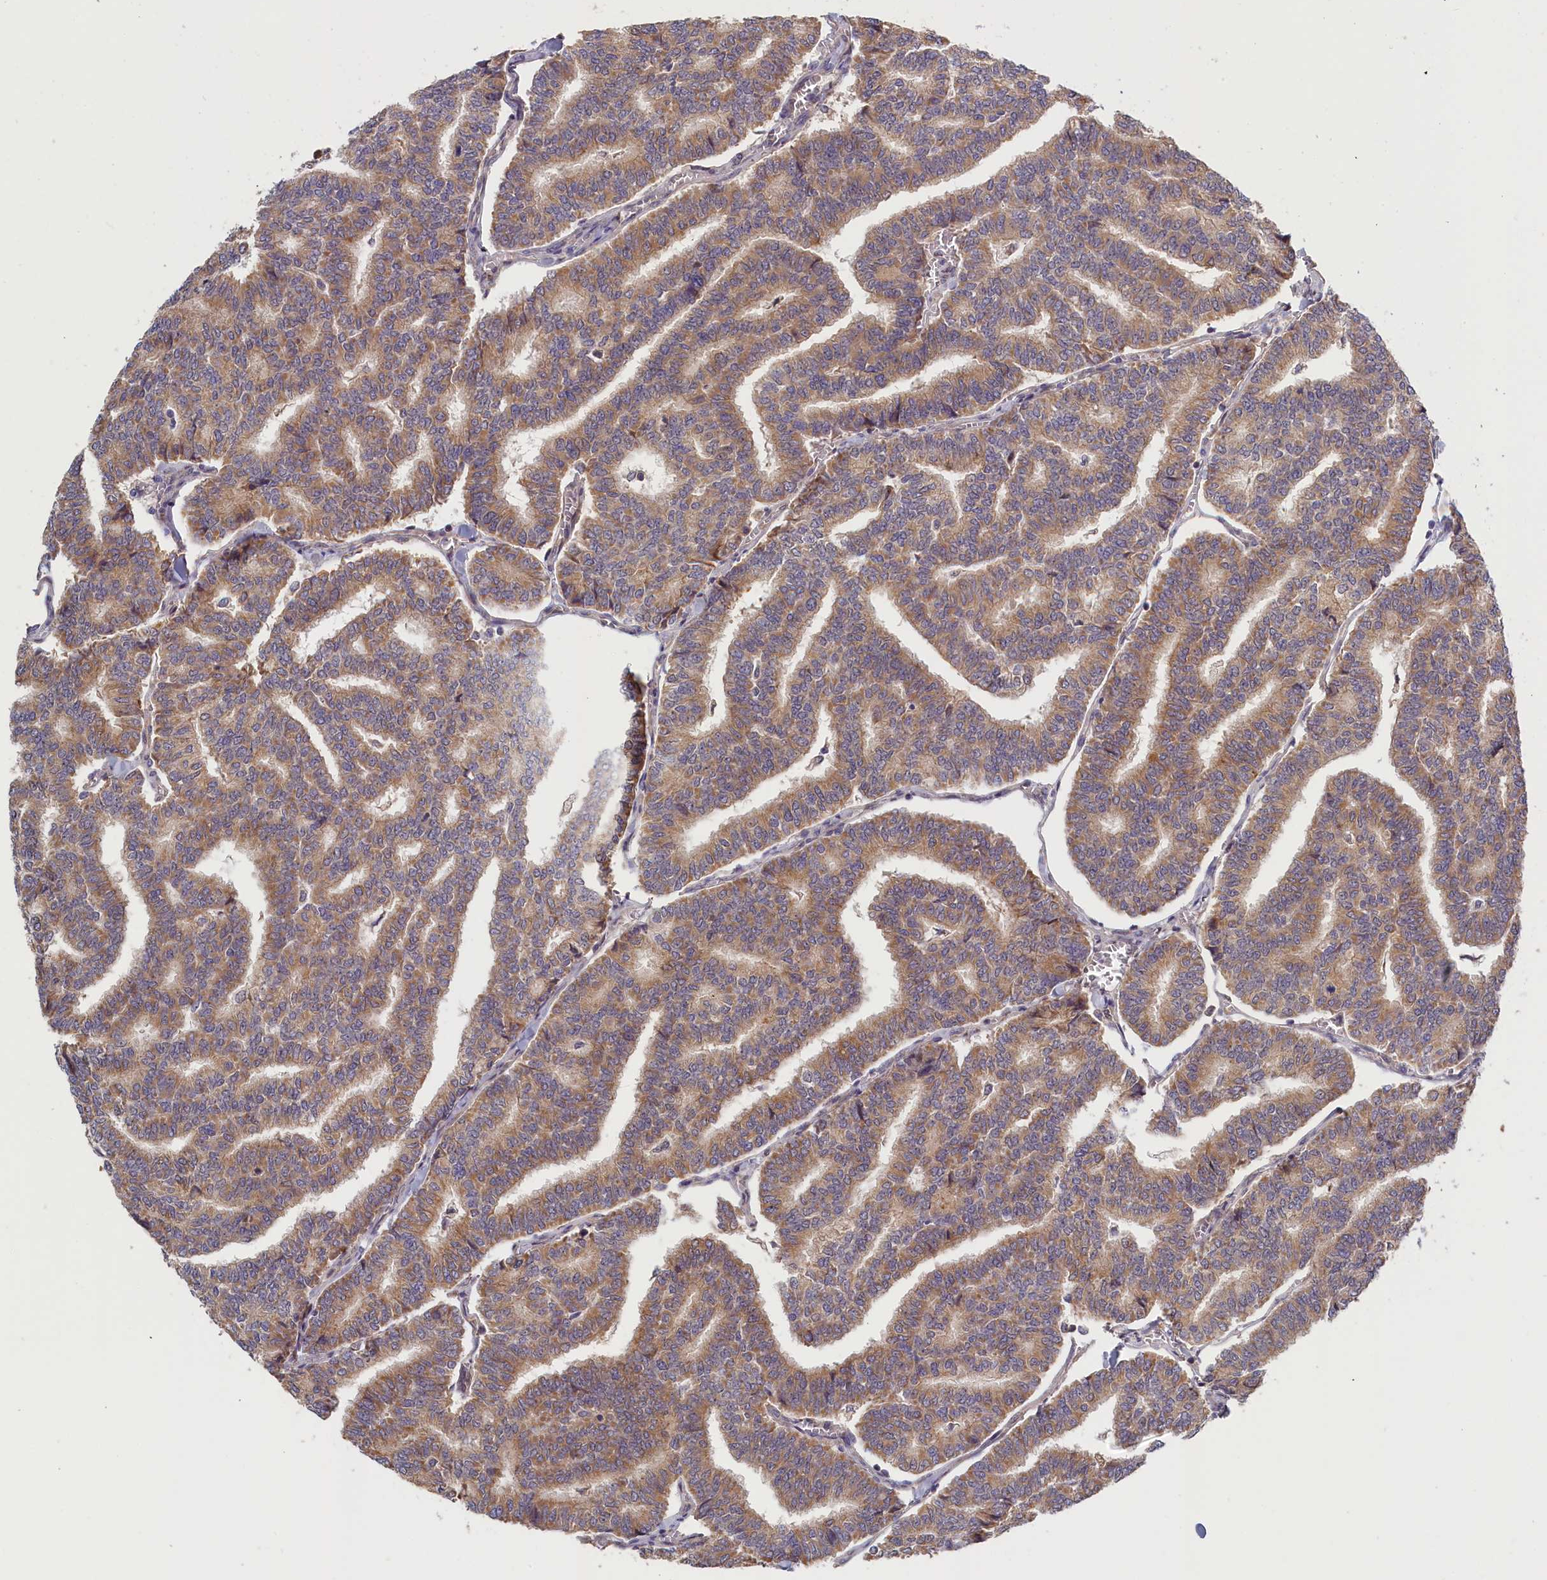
{"staining": {"intensity": "moderate", "quantity": ">75%", "location": "cytoplasmic/membranous"}, "tissue": "thyroid cancer", "cell_type": "Tumor cells", "image_type": "cancer", "snomed": [{"axis": "morphology", "description": "Papillary adenocarcinoma, NOS"}, {"axis": "topography", "description": "Thyroid gland"}], "caption": "Protein analysis of thyroid cancer (papillary adenocarcinoma) tissue displays moderate cytoplasmic/membranous positivity in approximately >75% of tumor cells.", "gene": "CEP44", "patient": {"sex": "female", "age": 35}}